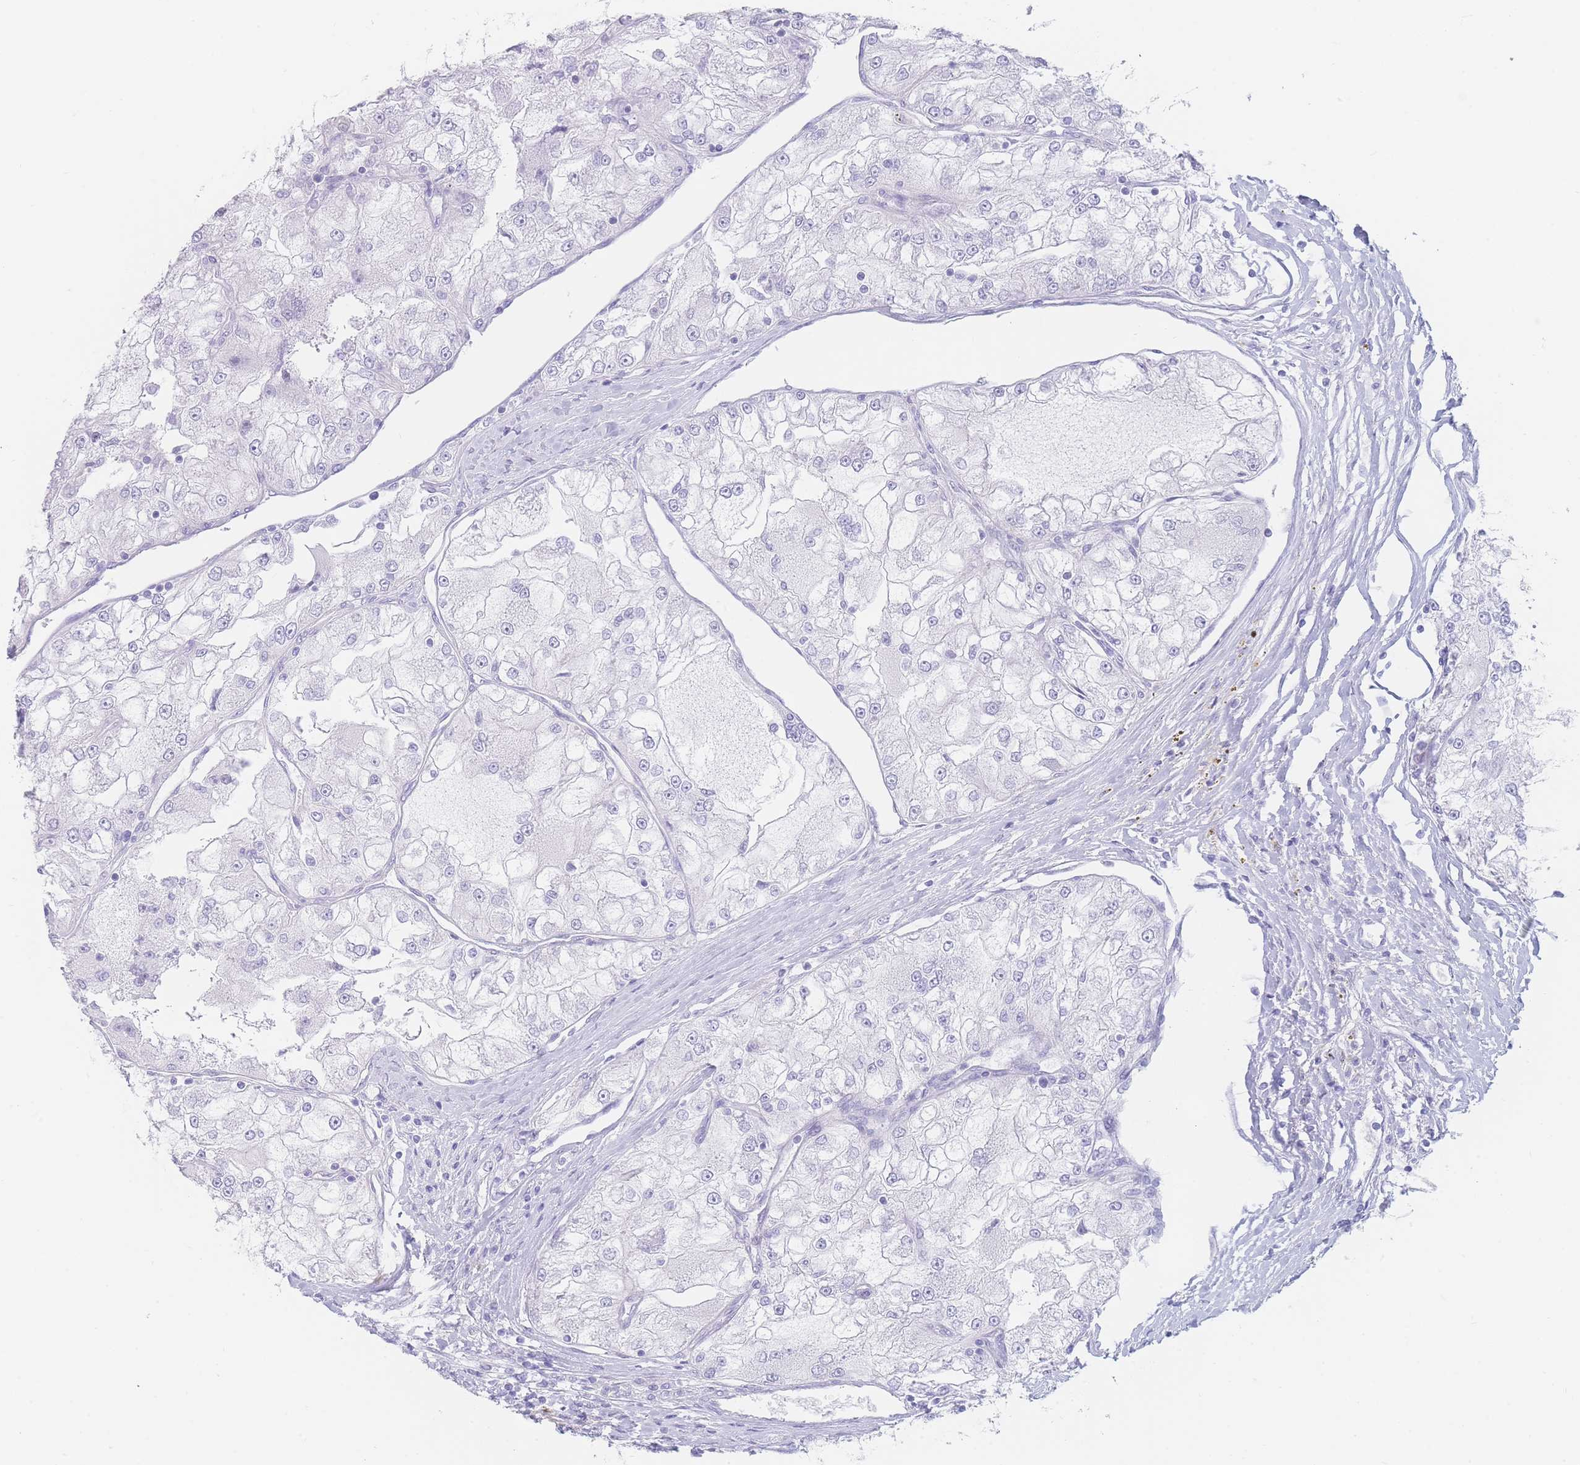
{"staining": {"intensity": "negative", "quantity": "none", "location": "none"}, "tissue": "renal cancer", "cell_type": "Tumor cells", "image_type": "cancer", "snomed": [{"axis": "morphology", "description": "Adenocarcinoma, NOS"}, {"axis": "topography", "description": "Kidney"}], "caption": "Immunohistochemistry (IHC) image of renal cancer stained for a protein (brown), which shows no staining in tumor cells.", "gene": "PSMB5", "patient": {"sex": "female", "age": 72}}